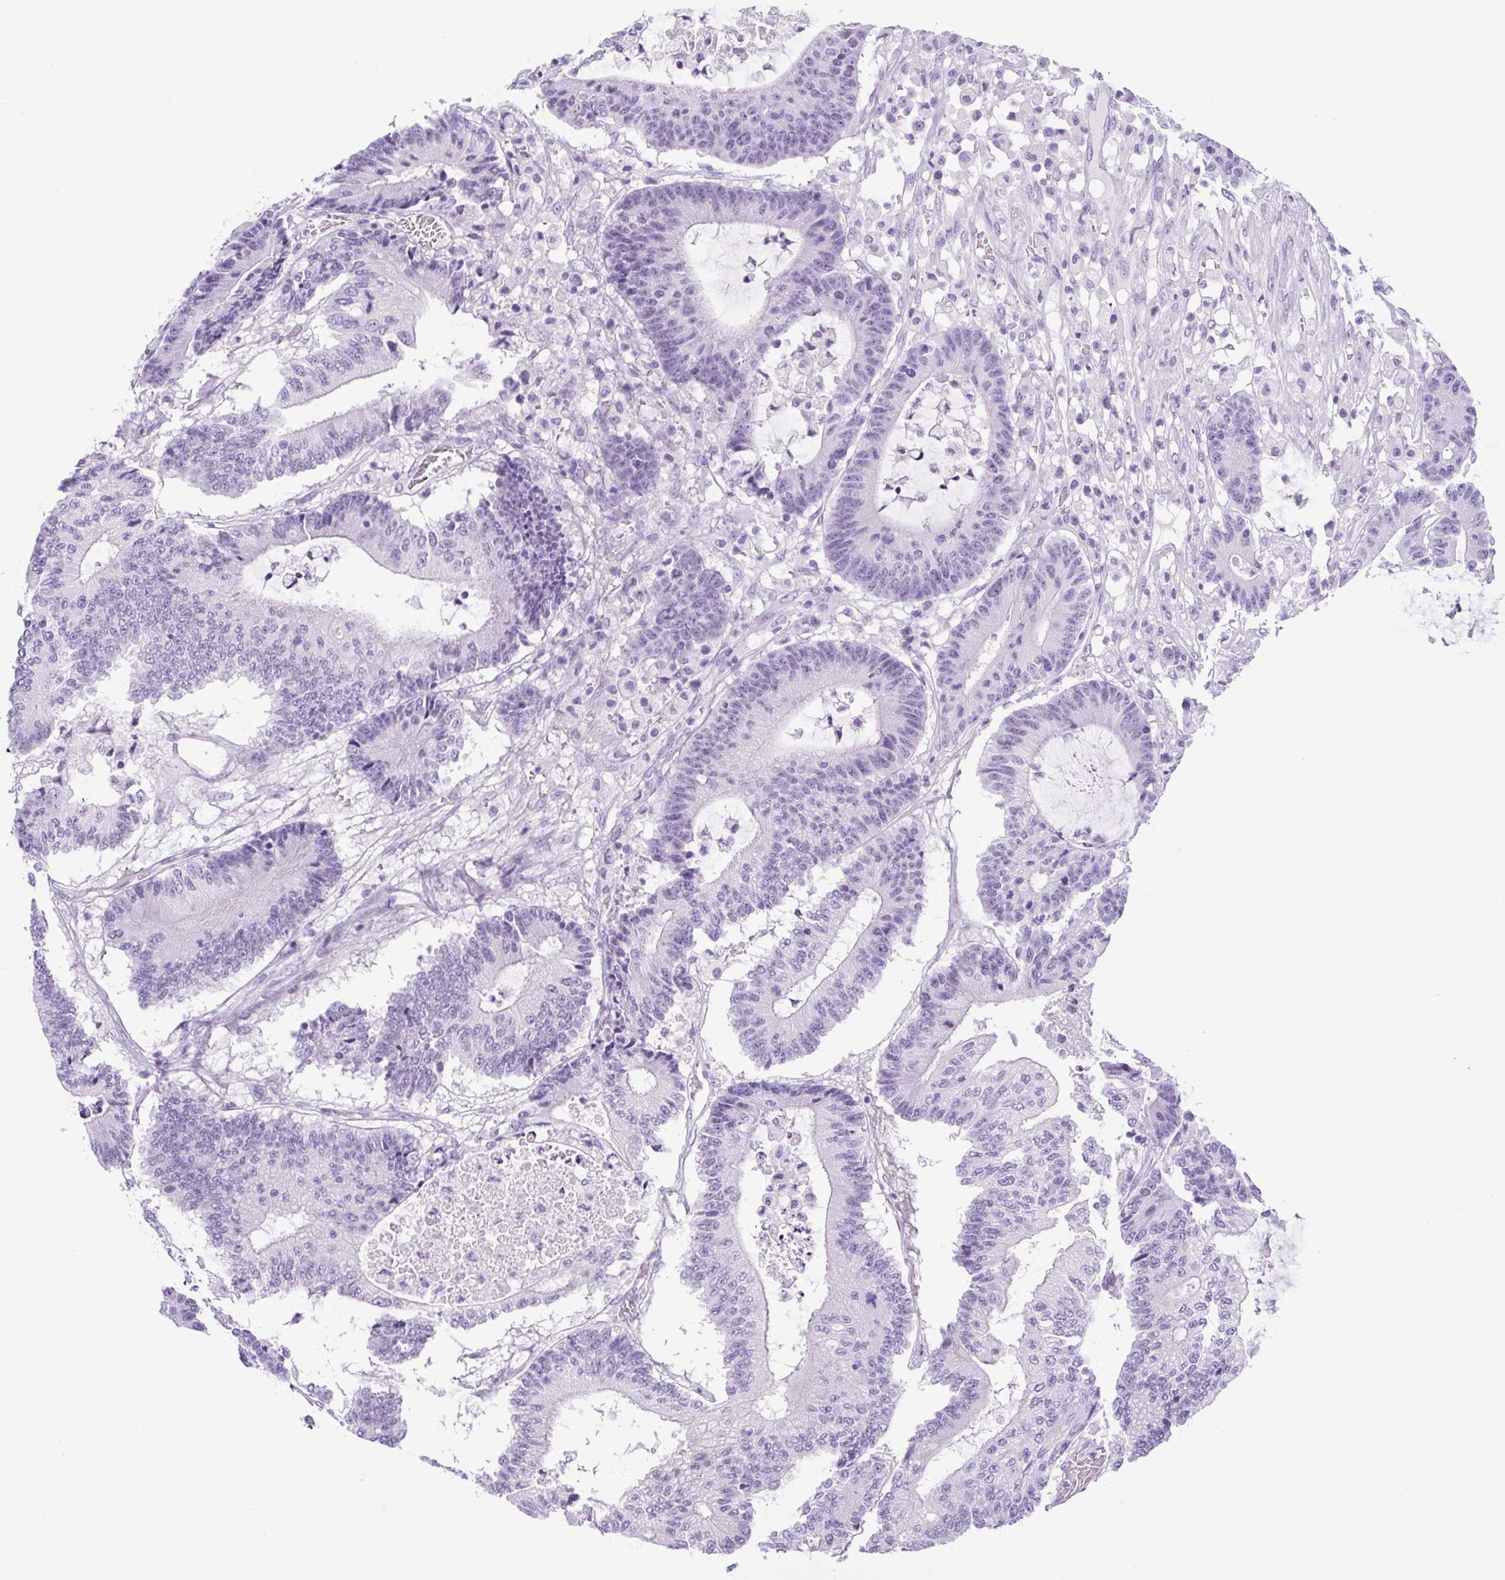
{"staining": {"intensity": "negative", "quantity": "none", "location": "none"}, "tissue": "colorectal cancer", "cell_type": "Tumor cells", "image_type": "cancer", "snomed": [{"axis": "morphology", "description": "Adenocarcinoma, NOS"}, {"axis": "topography", "description": "Colon"}], "caption": "The photomicrograph reveals no staining of tumor cells in colorectal cancer.", "gene": "ADAMTS19", "patient": {"sex": "female", "age": 84}}